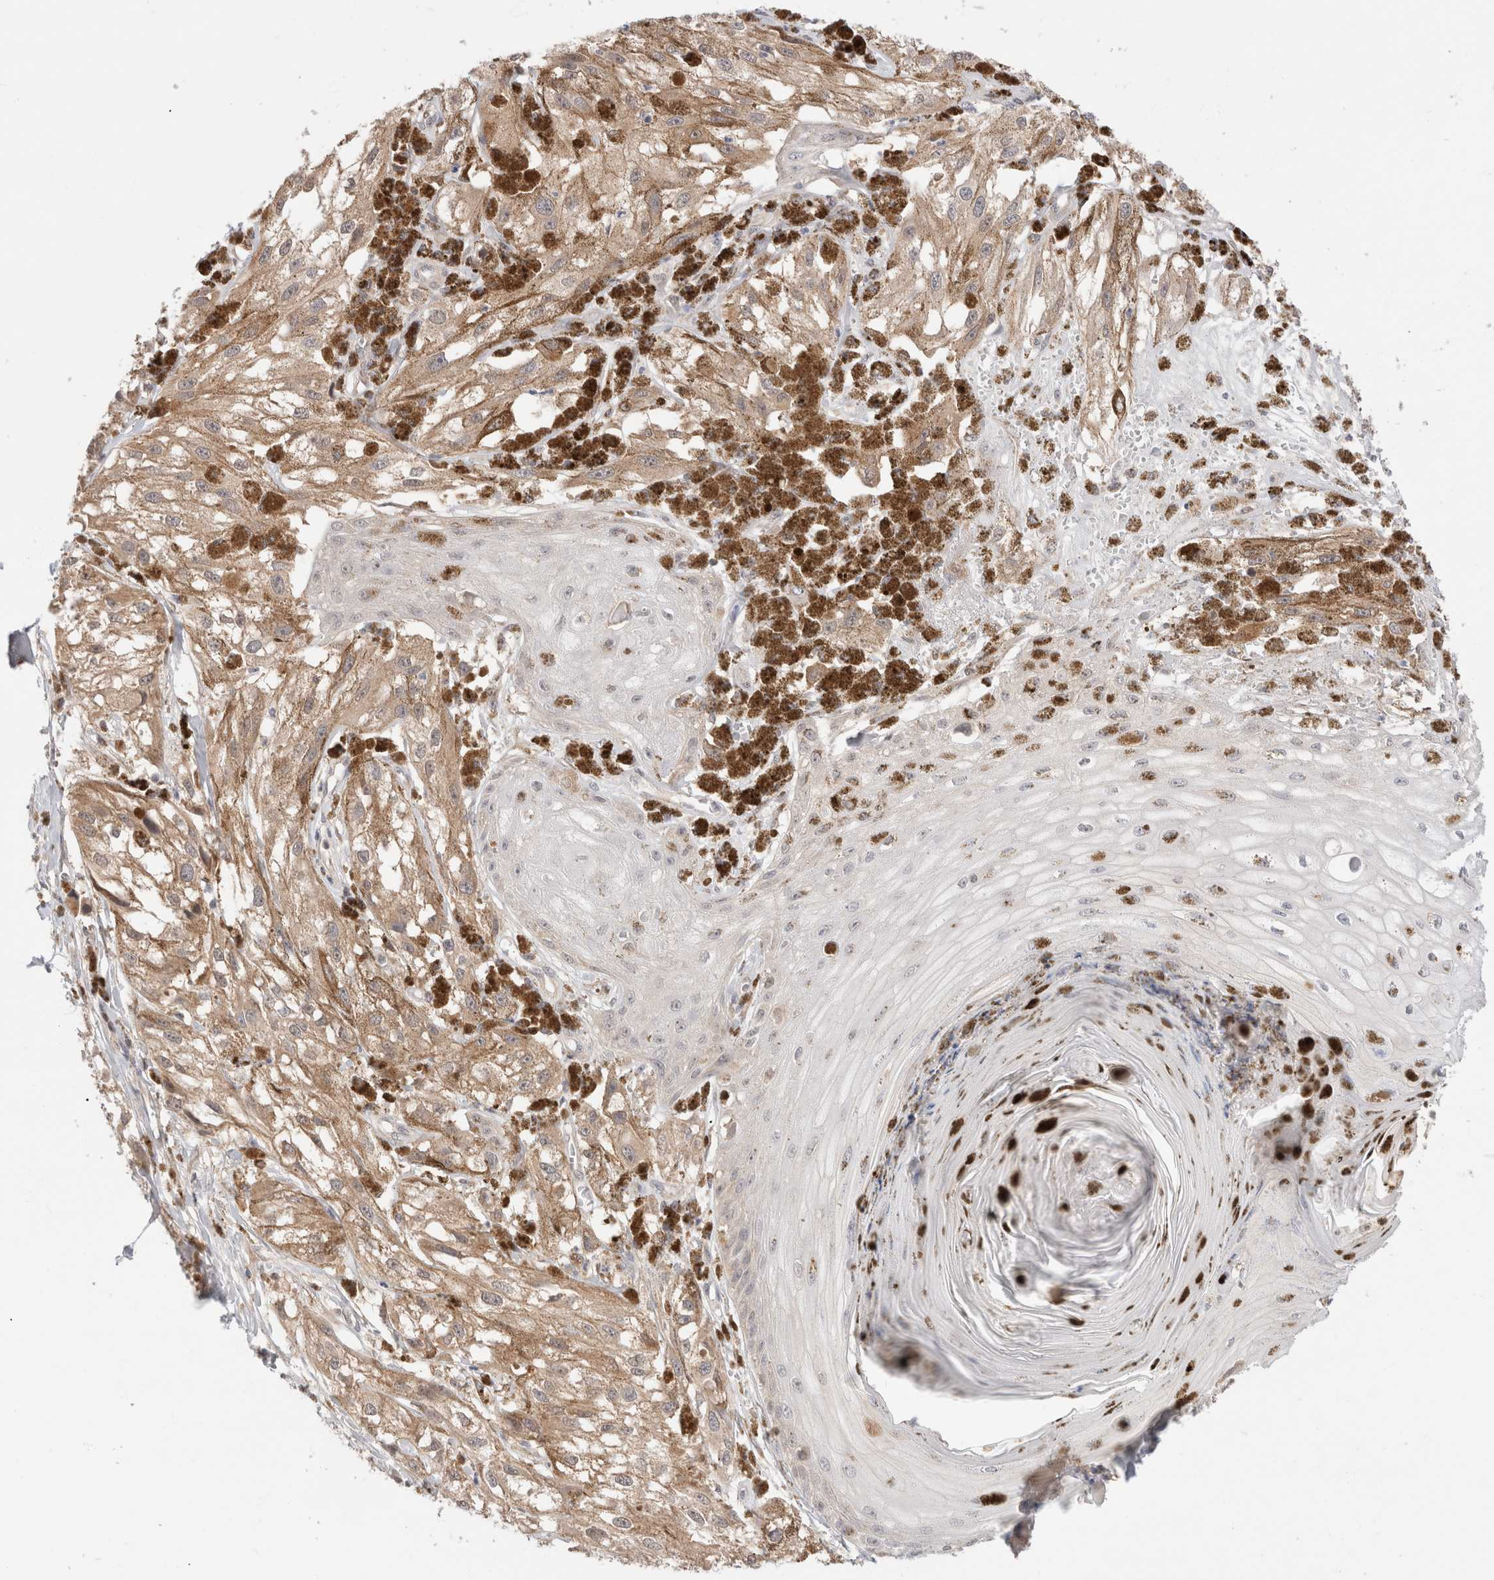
{"staining": {"intensity": "moderate", "quantity": ">75%", "location": "cytoplasmic/membranous"}, "tissue": "melanoma", "cell_type": "Tumor cells", "image_type": "cancer", "snomed": [{"axis": "morphology", "description": "Malignant melanoma, NOS"}, {"axis": "topography", "description": "Skin"}], "caption": "Malignant melanoma stained for a protein (brown) demonstrates moderate cytoplasmic/membranous positive staining in about >75% of tumor cells.", "gene": "C17orf97", "patient": {"sex": "male", "age": 88}}